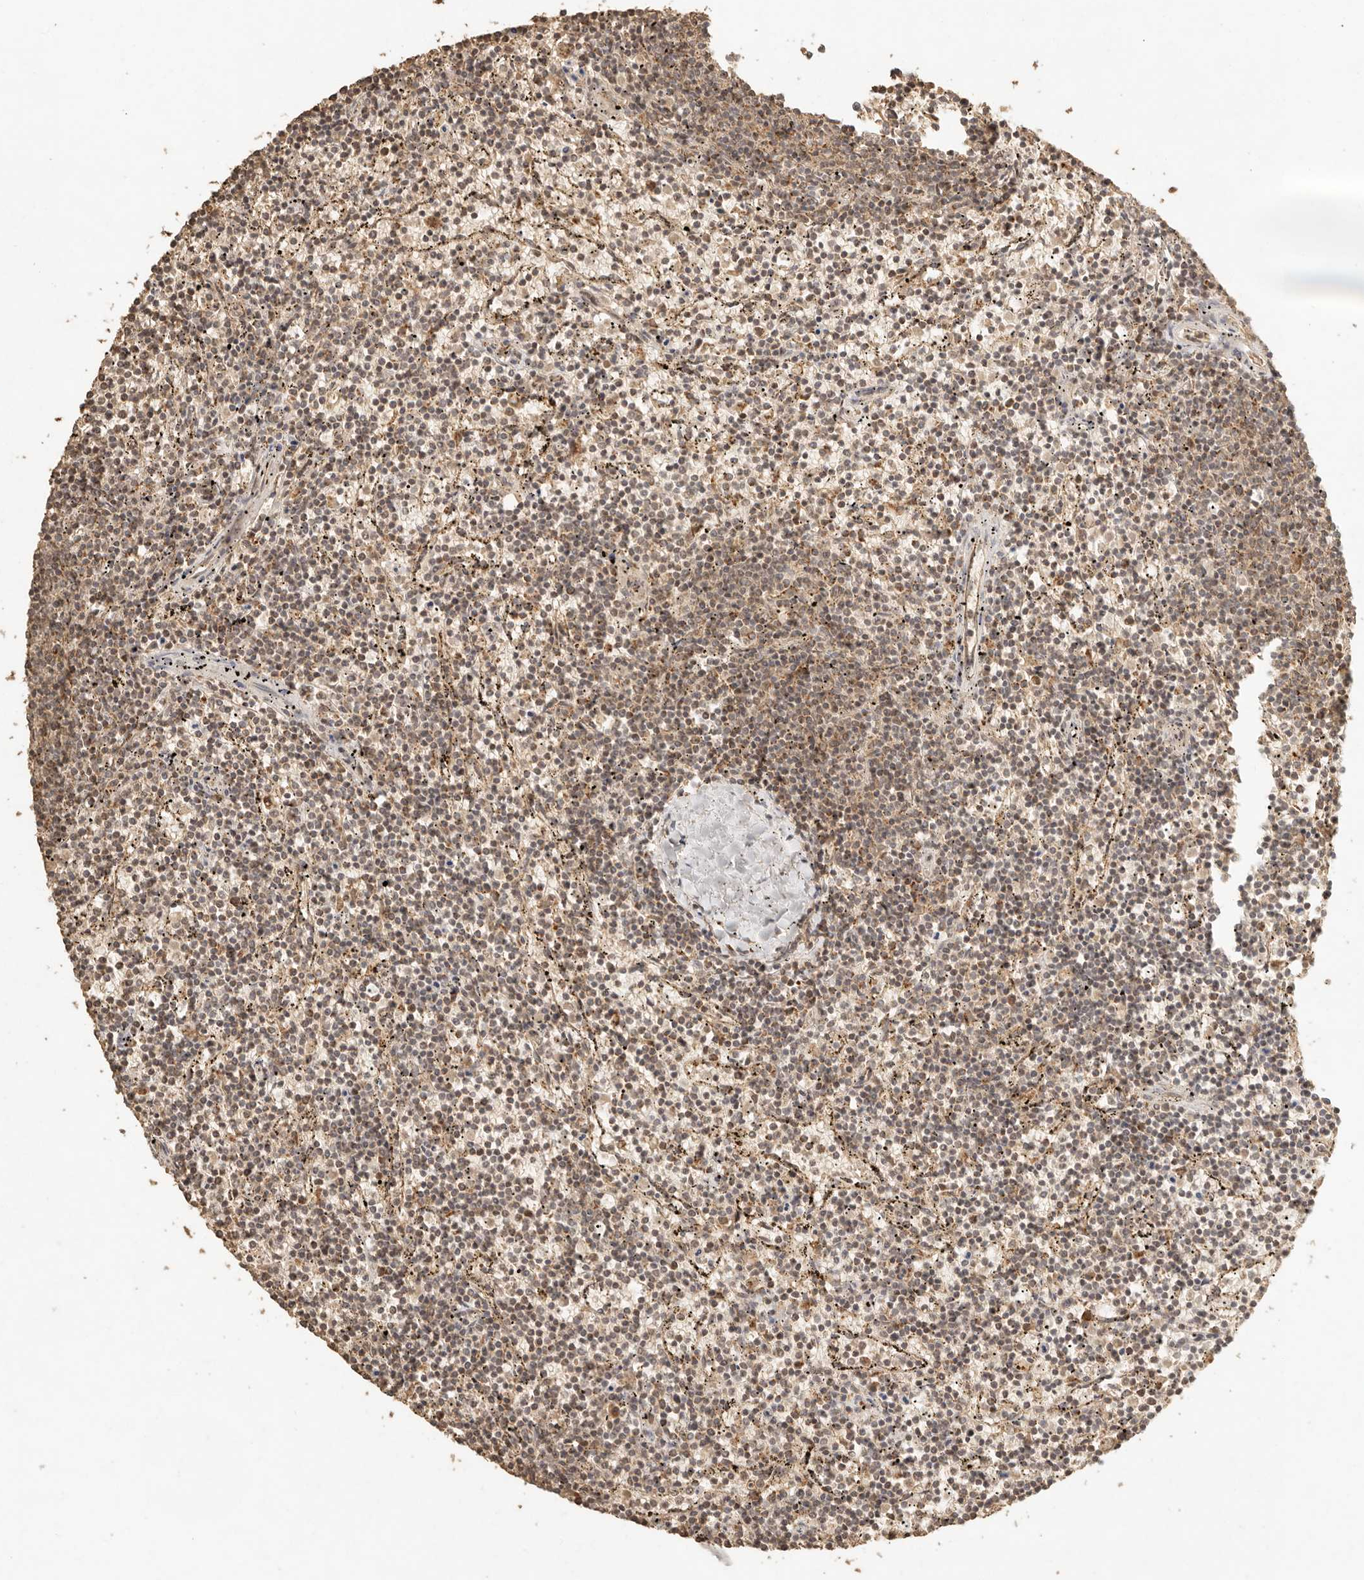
{"staining": {"intensity": "weak", "quantity": "25%-75%", "location": "cytoplasmic/membranous"}, "tissue": "lymphoma", "cell_type": "Tumor cells", "image_type": "cancer", "snomed": [{"axis": "morphology", "description": "Malignant lymphoma, non-Hodgkin's type, Low grade"}, {"axis": "topography", "description": "Spleen"}], "caption": "This is a photomicrograph of immunohistochemistry (IHC) staining of lymphoma, which shows weak staining in the cytoplasmic/membranous of tumor cells.", "gene": "MRPL55", "patient": {"sex": "female", "age": 50}}